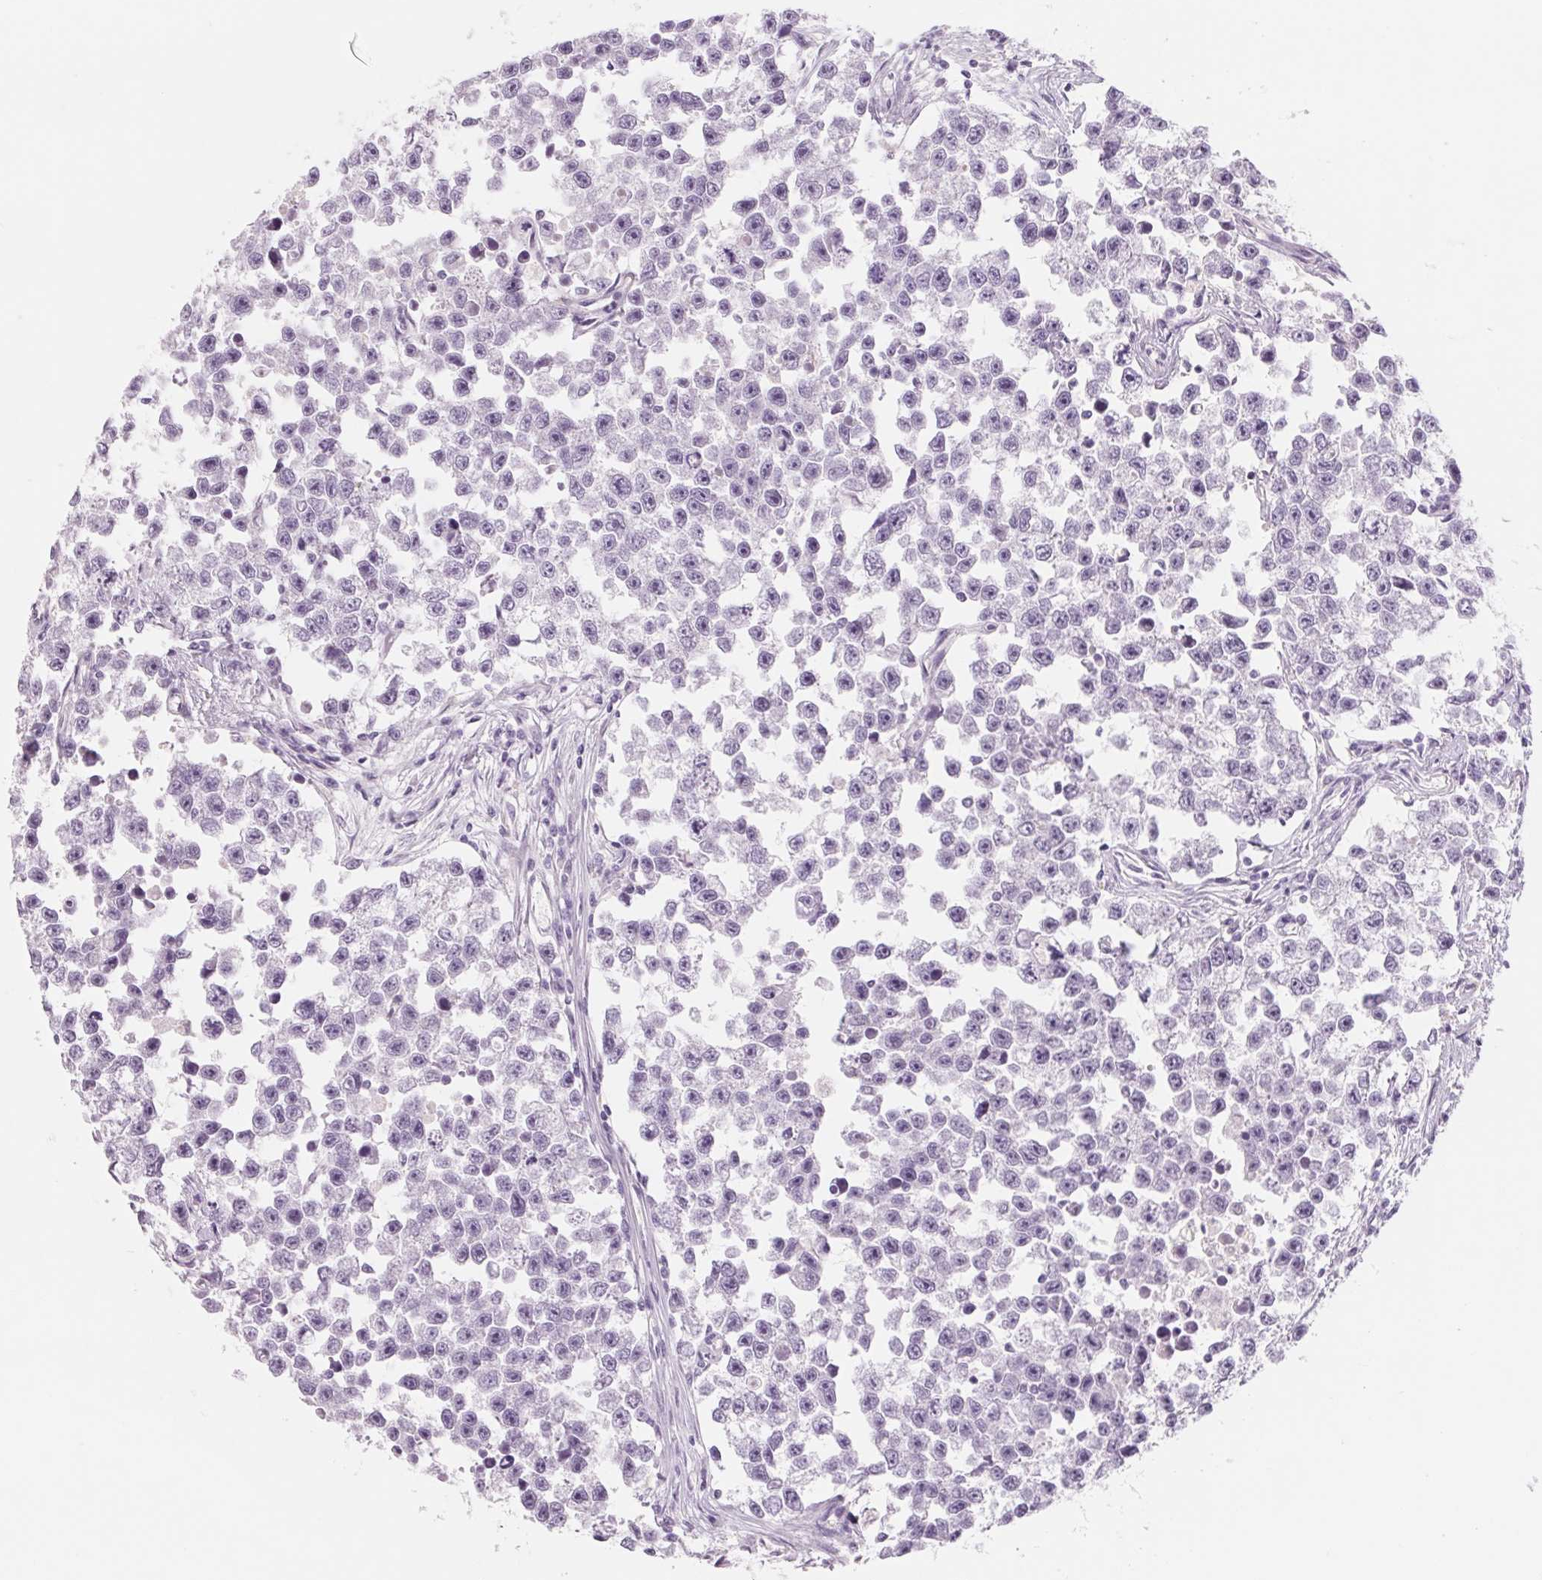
{"staining": {"intensity": "negative", "quantity": "none", "location": "none"}, "tissue": "testis cancer", "cell_type": "Tumor cells", "image_type": "cancer", "snomed": [{"axis": "morphology", "description": "Seminoma, NOS"}, {"axis": "topography", "description": "Testis"}], "caption": "Micrograph shows no protein positivity in tumor cells of seminoma (testis) tissue.", "gene": "POU1F1", "patient": {"sex": "male", "age": 26}}